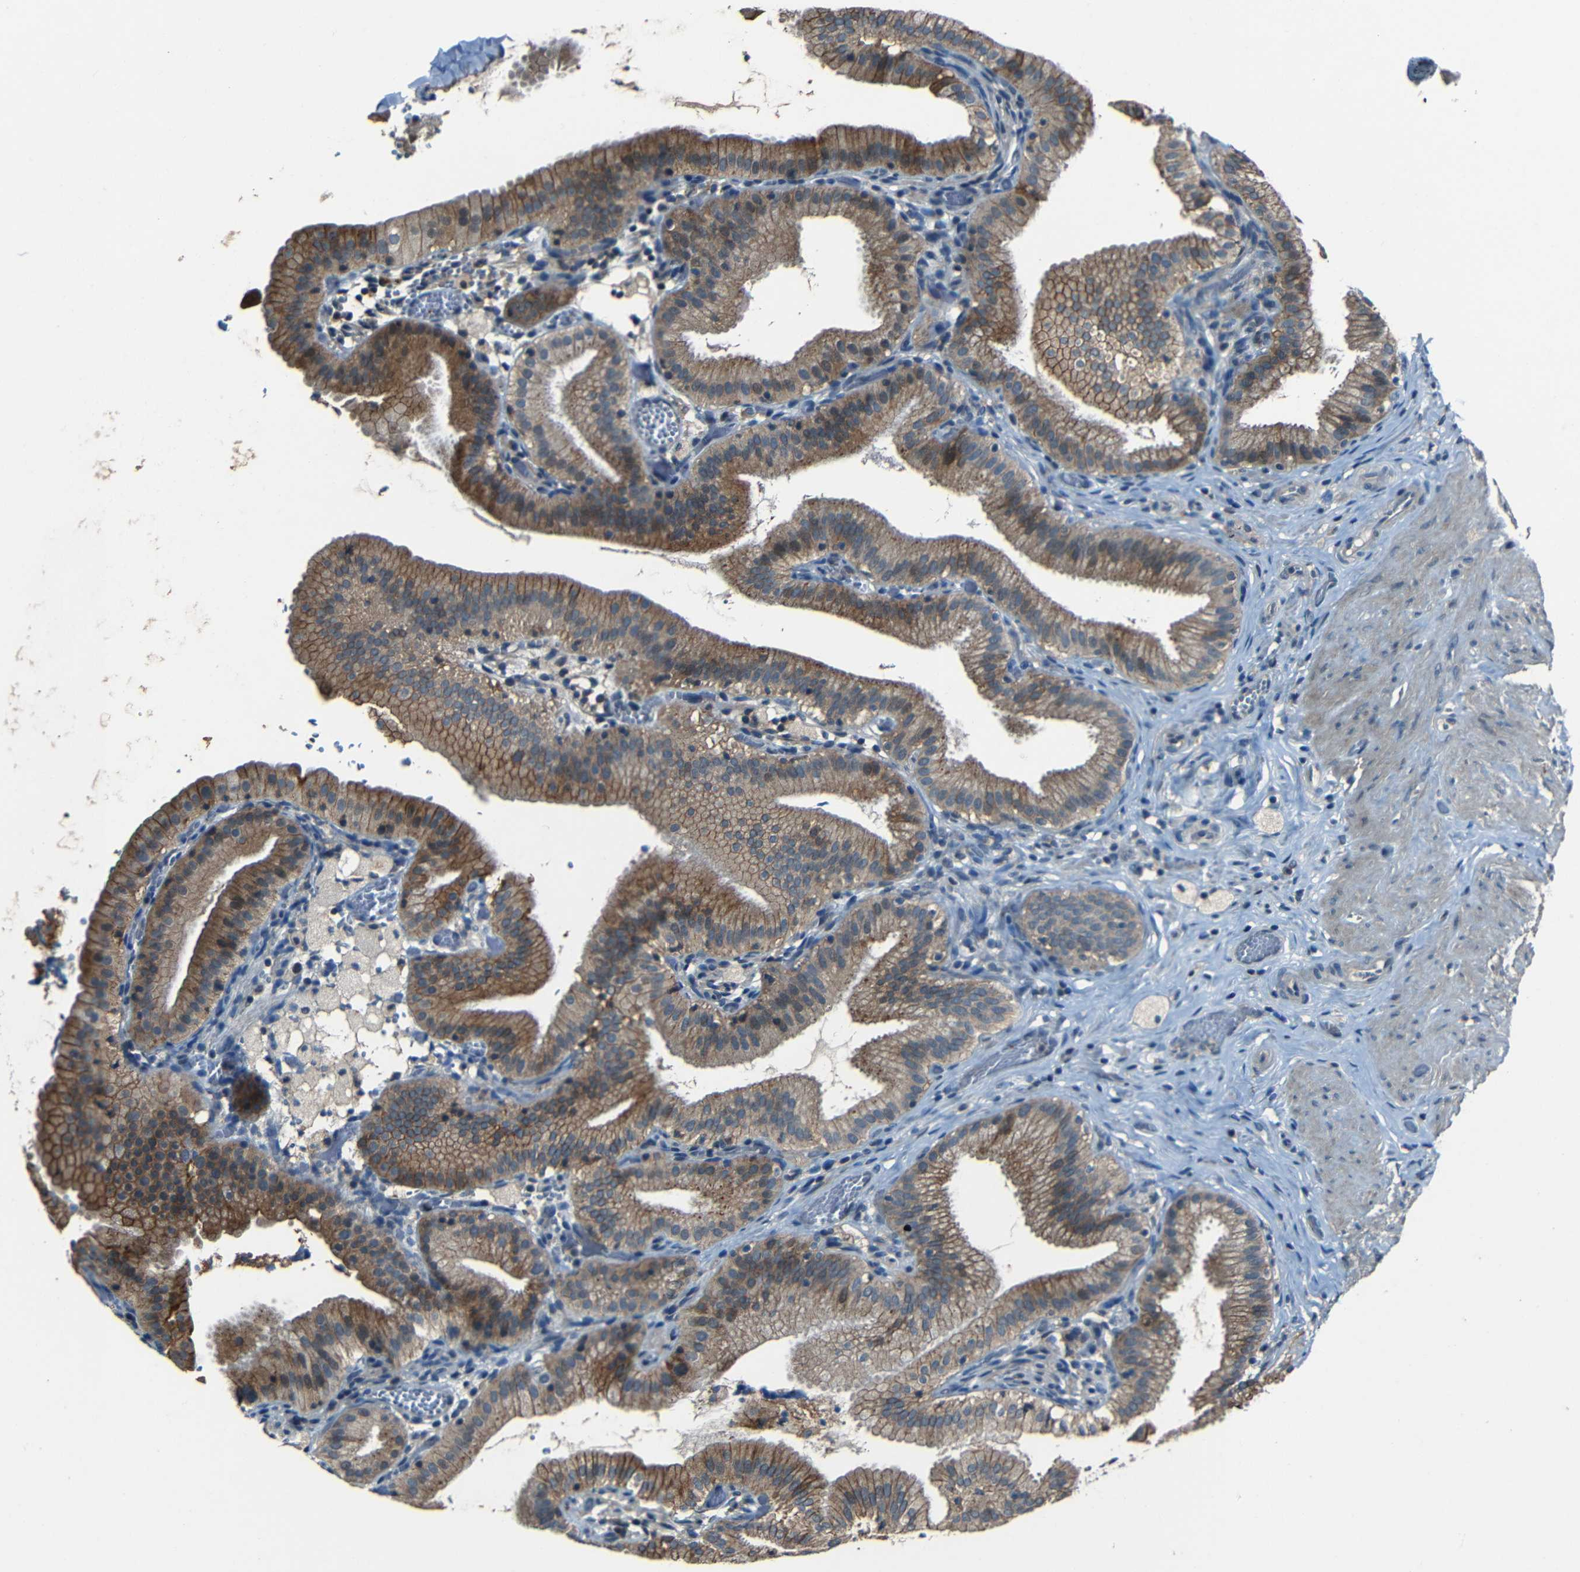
{"staining": {"intensity": "moderate", "quantity": ">75%", "location": "cytoplasmic/membranous"}, "tissue": "gallbladder", "cell_type": "Glandular cells", "image_type": "normal", "snomed": [{"axis": "morphology", "description": "Normal tissue, NOS"}, {"axis": "topography", "description": "Gallbladder"}], "caption": "Protein expression by IHC shows moderate cytoplasmic/membranous positivity in approximately >75% of glandular cells in unremarkable gallbladder.", "gene": "SLA", "patient": {"sex": "male", "age": 54}}